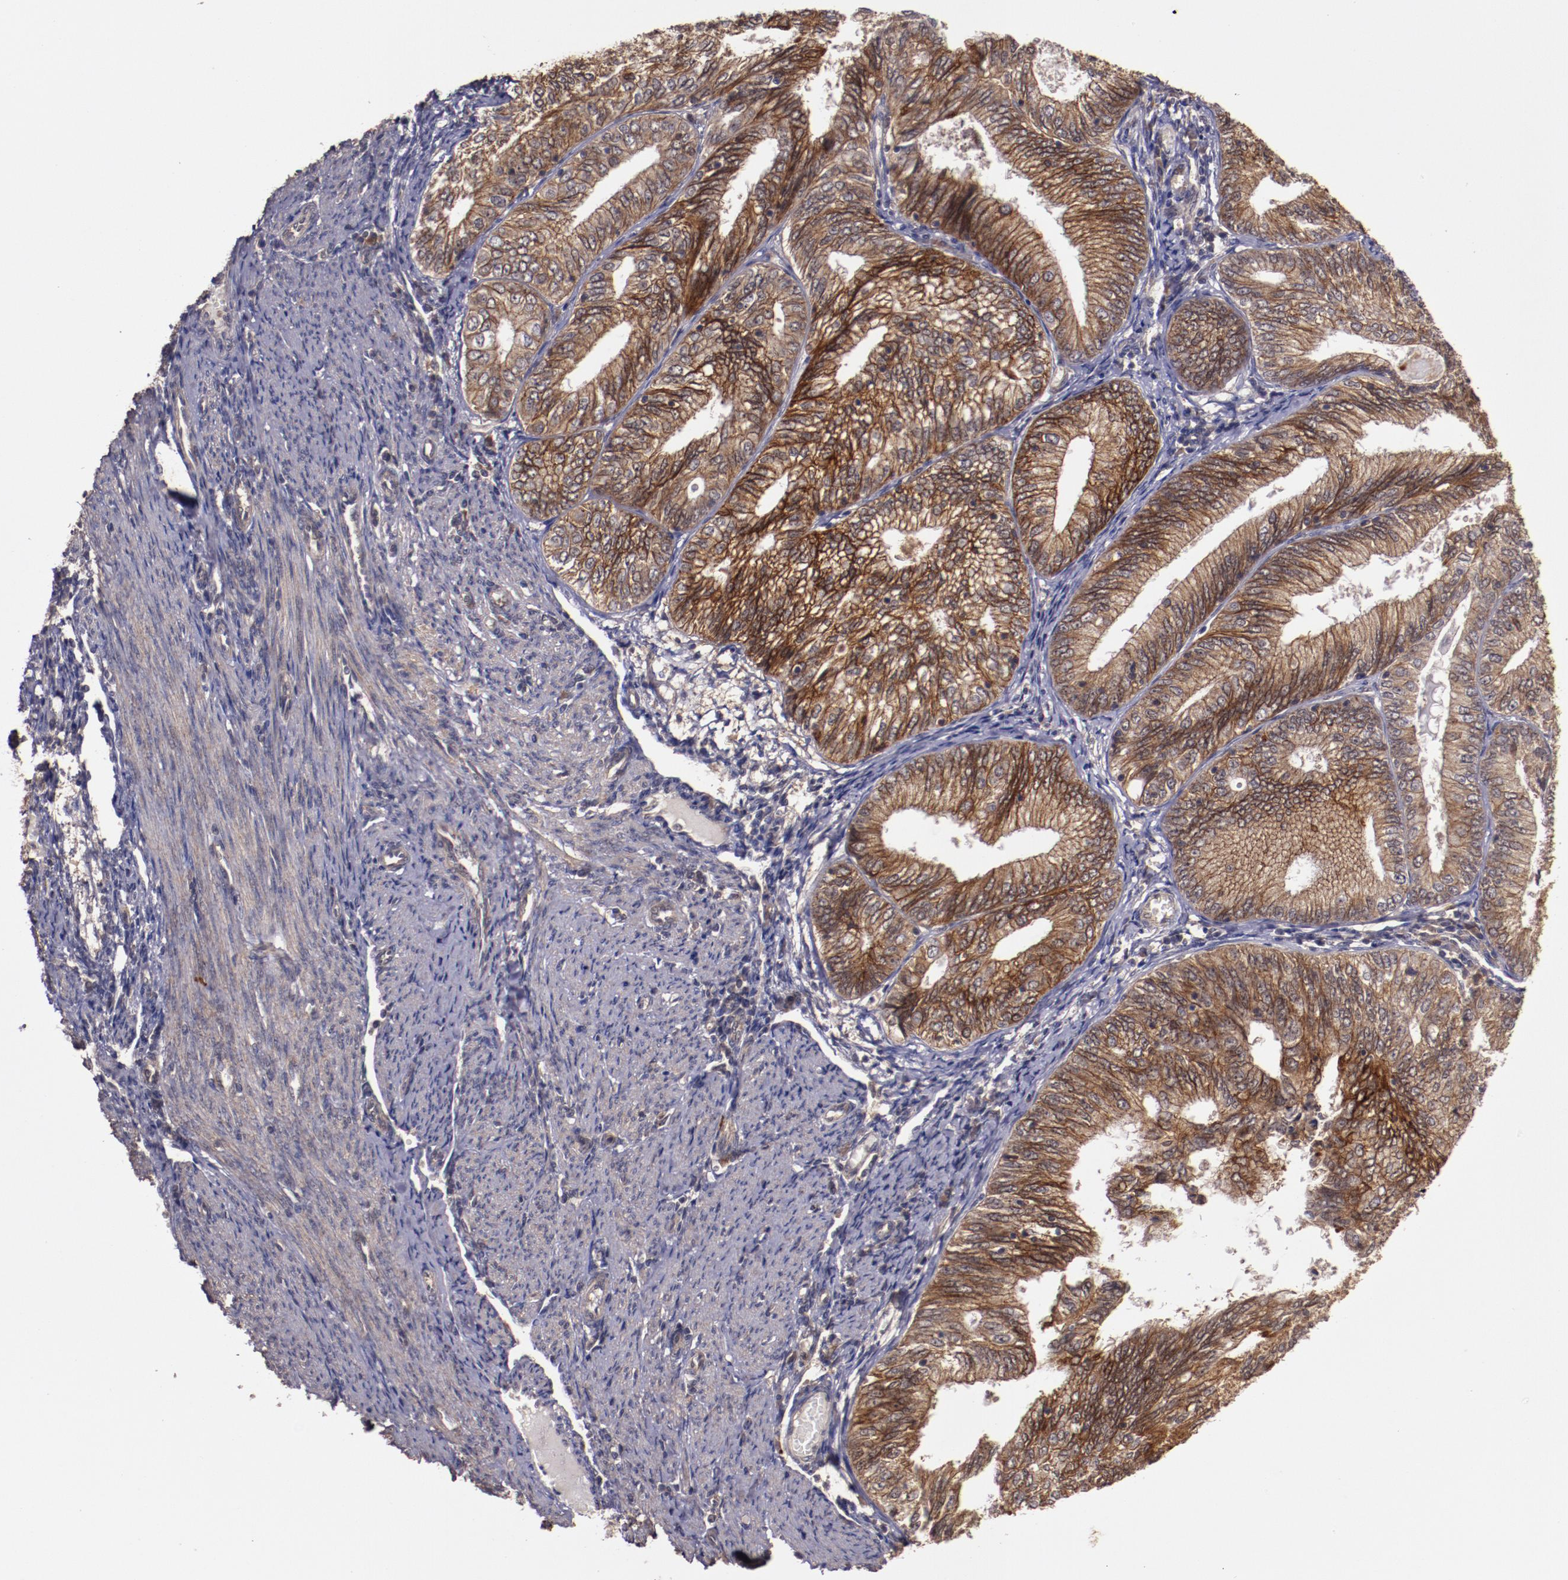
{"staining": {"intensity": "moderate", "quantity": ">75%", "location": "cytoplasmic/membranous"}, "tissue": "endometrial cancer", "cell_type": "Tumor cells", "image_type": "cancer", "snomed": [{"axis": "morphology", "description": "Adenocarcinoma, NOS"}, {"axis": "topography", "description": "Endometrium"}], "caption": "A high-resolution photomicrograph shows immunohistochemistry (IHC) staining of endometrial cancer, which shows moderate cytoplasmic/membranous staining in approximately >75% of tumor cells. (DAB (3,3'-diaminobenzidine) IHC, brown staining for protein, blue staining for nuclei).", "gene": "FTSJ1", "patient": {"sex": "female", "age": 69}}